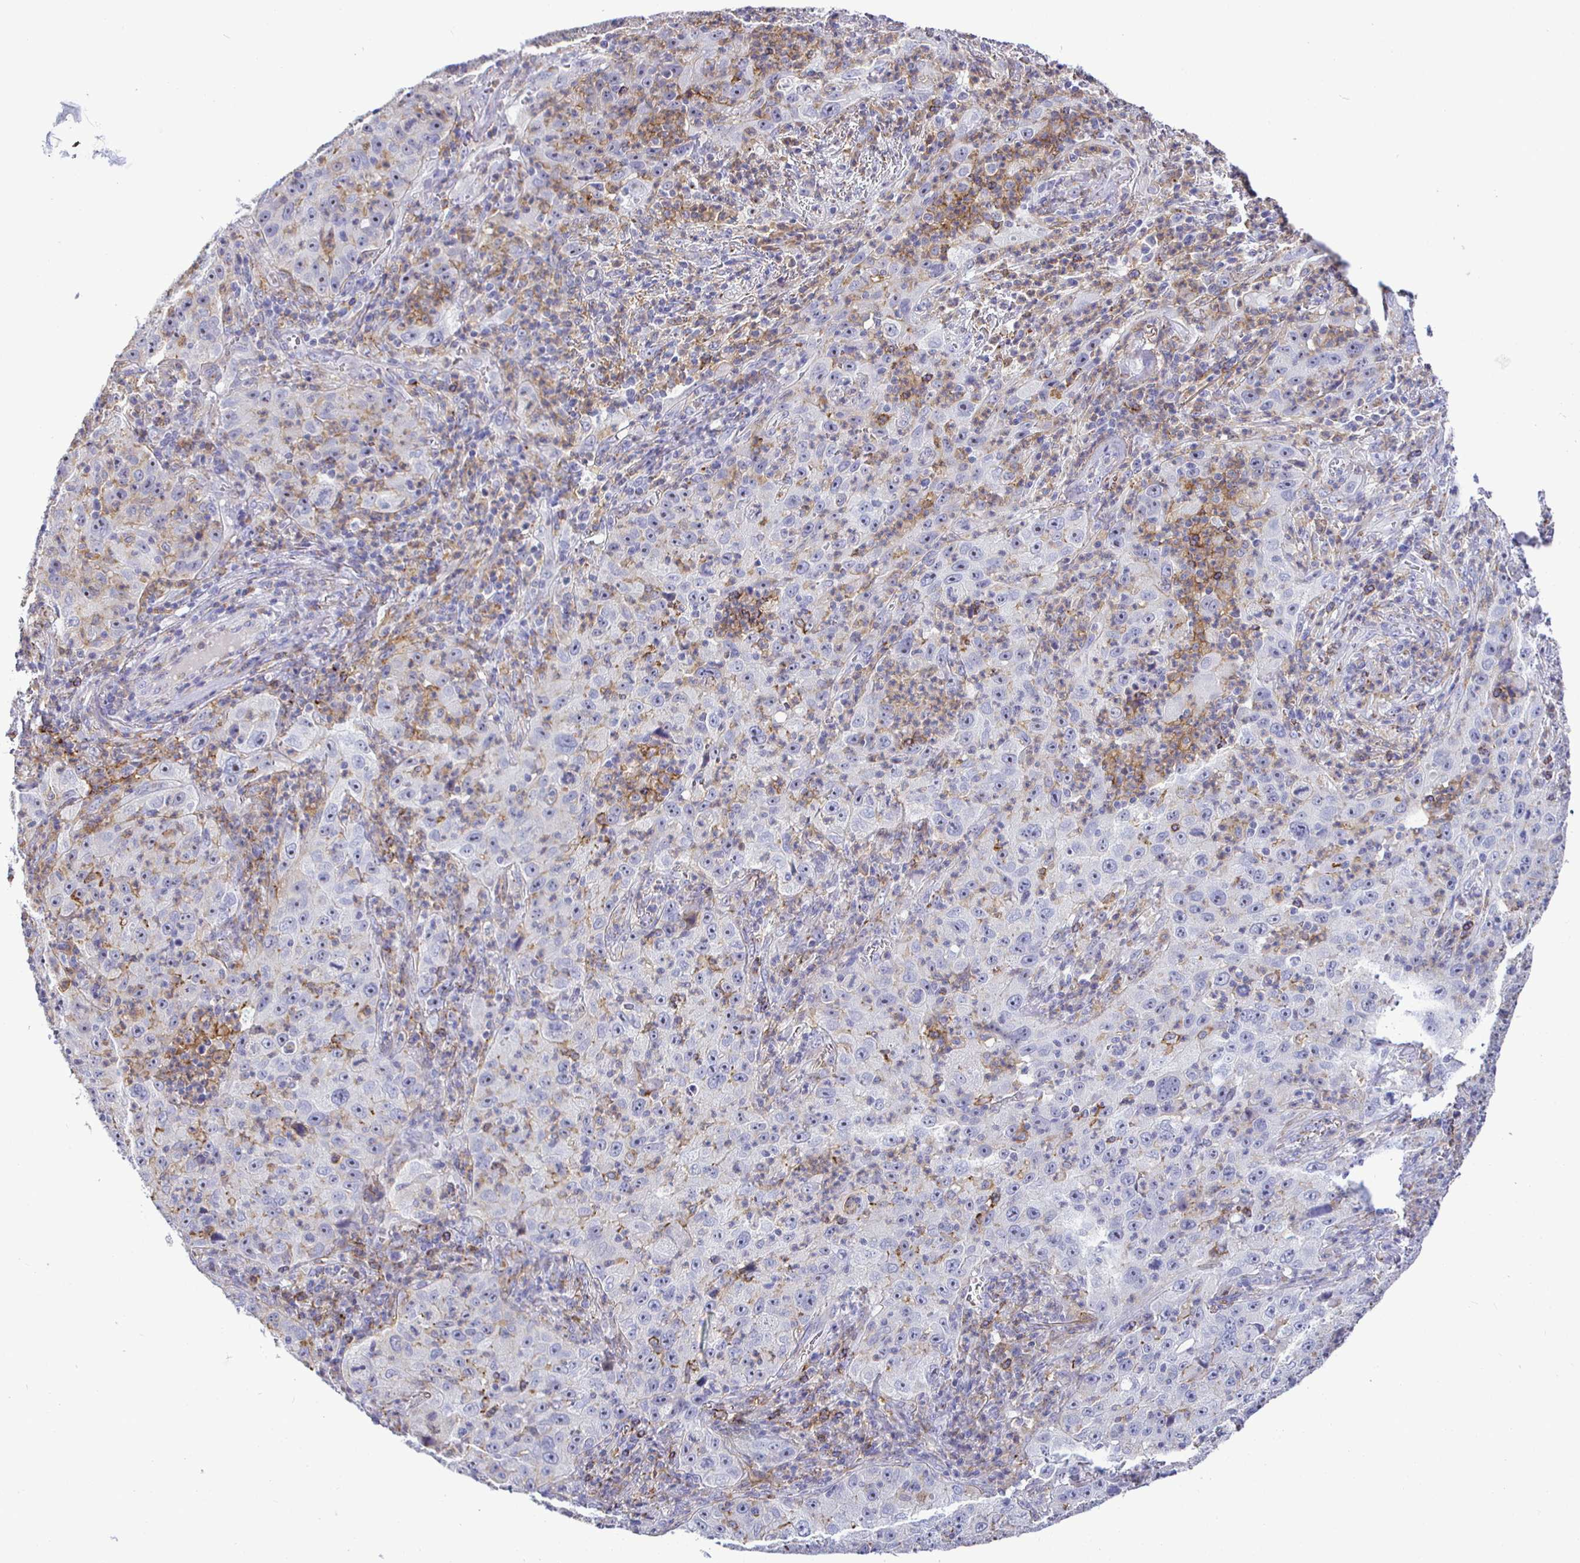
{"staining": {"intensity": "negative", "quantity": "none", "location": "none"}, "tissue": "lung cancer", "cell_type": "Tumor cells", "image_type": "cancer", "snomed": [{"axis": "morphology", "description": "Squamous cell carcinoma, NOS"}, {"axis": "topography", "description": "Lung"}], "caption": "There is no significant expression in tumor cells of squamous cell carcinoma (lung).", "gene": "SIRPA", "patient": {"sex": "male", "age": 71}}